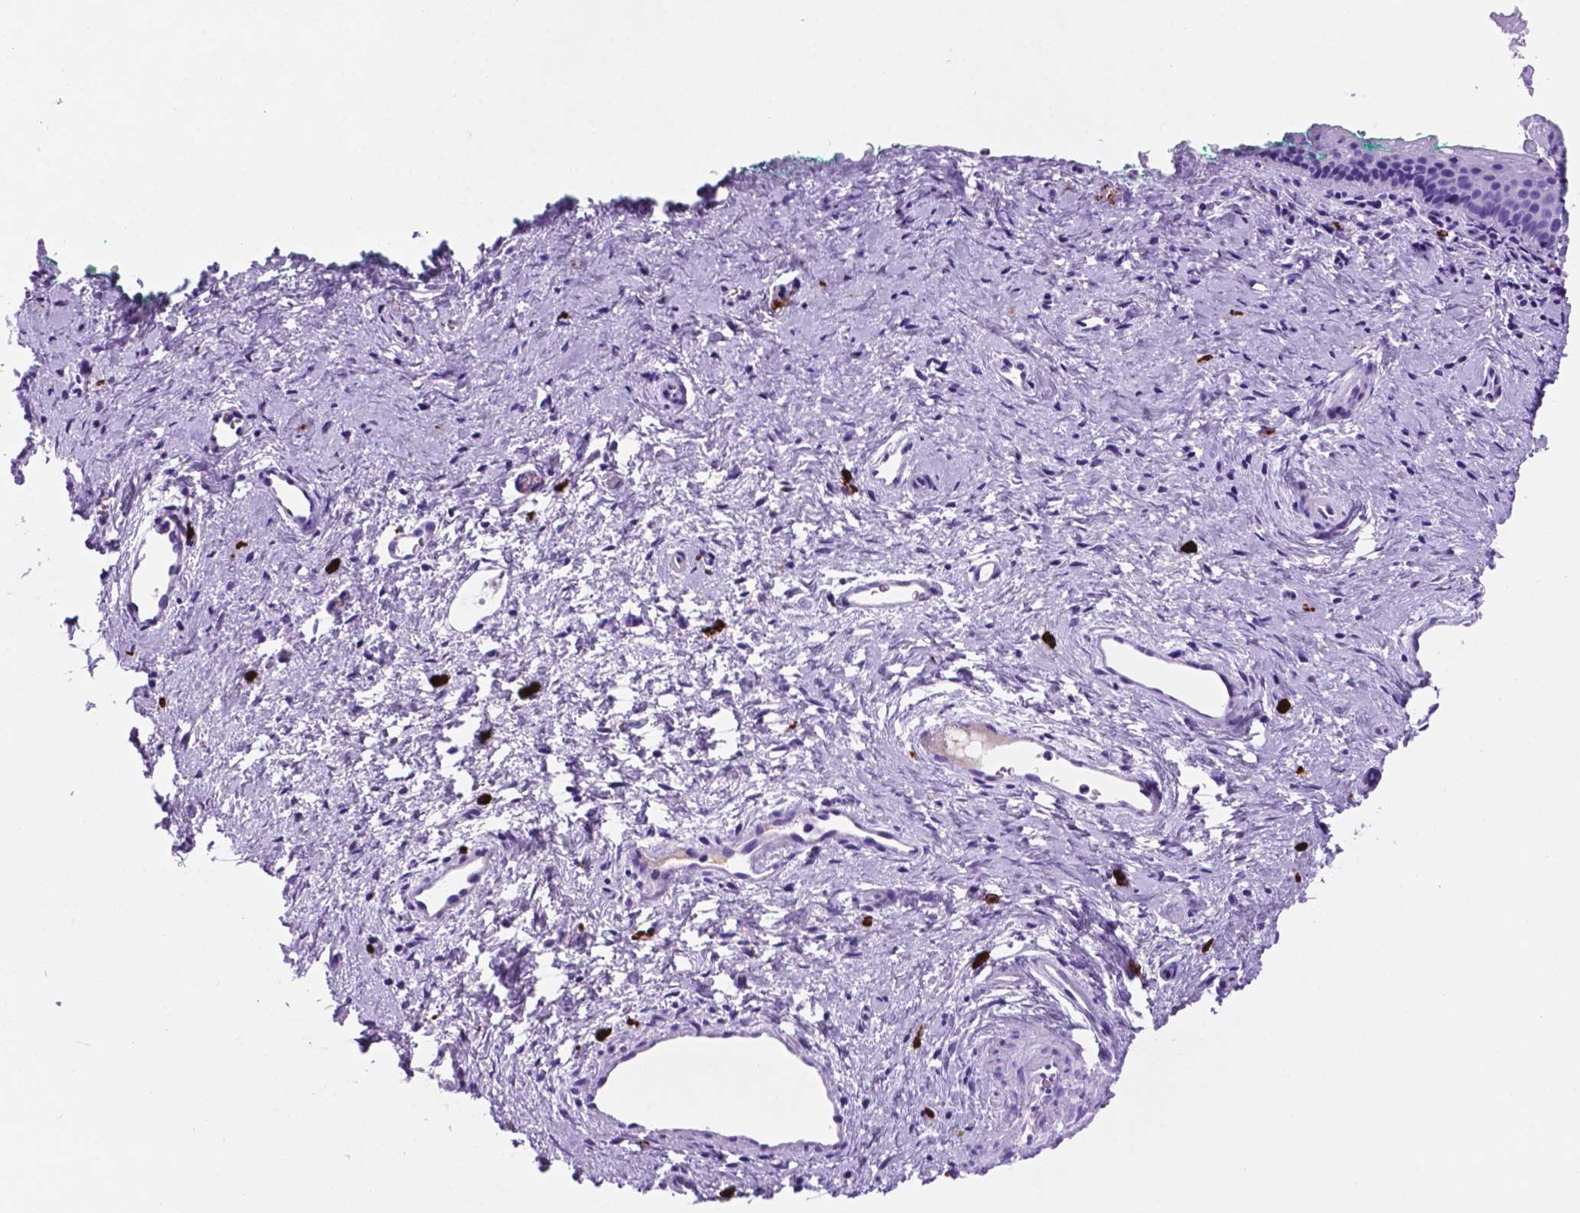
{"staining": {"intensity": "negative", "quantity": "none", "location": "none"}, "tissue": "vagina", "cell_type": "Squamous epithelial cells", "image_type": "normal", "snomed": [{"axis": "morphology", "description": "Normal tissue, NOS"}, {"axis": "topography", "description": "Vagina"}], "caption": "Squamous epithelial cells show no significant protein staining in benign vagina.", "gene": "FOXB2", "patient": {"sex": "female", "age": 44}}